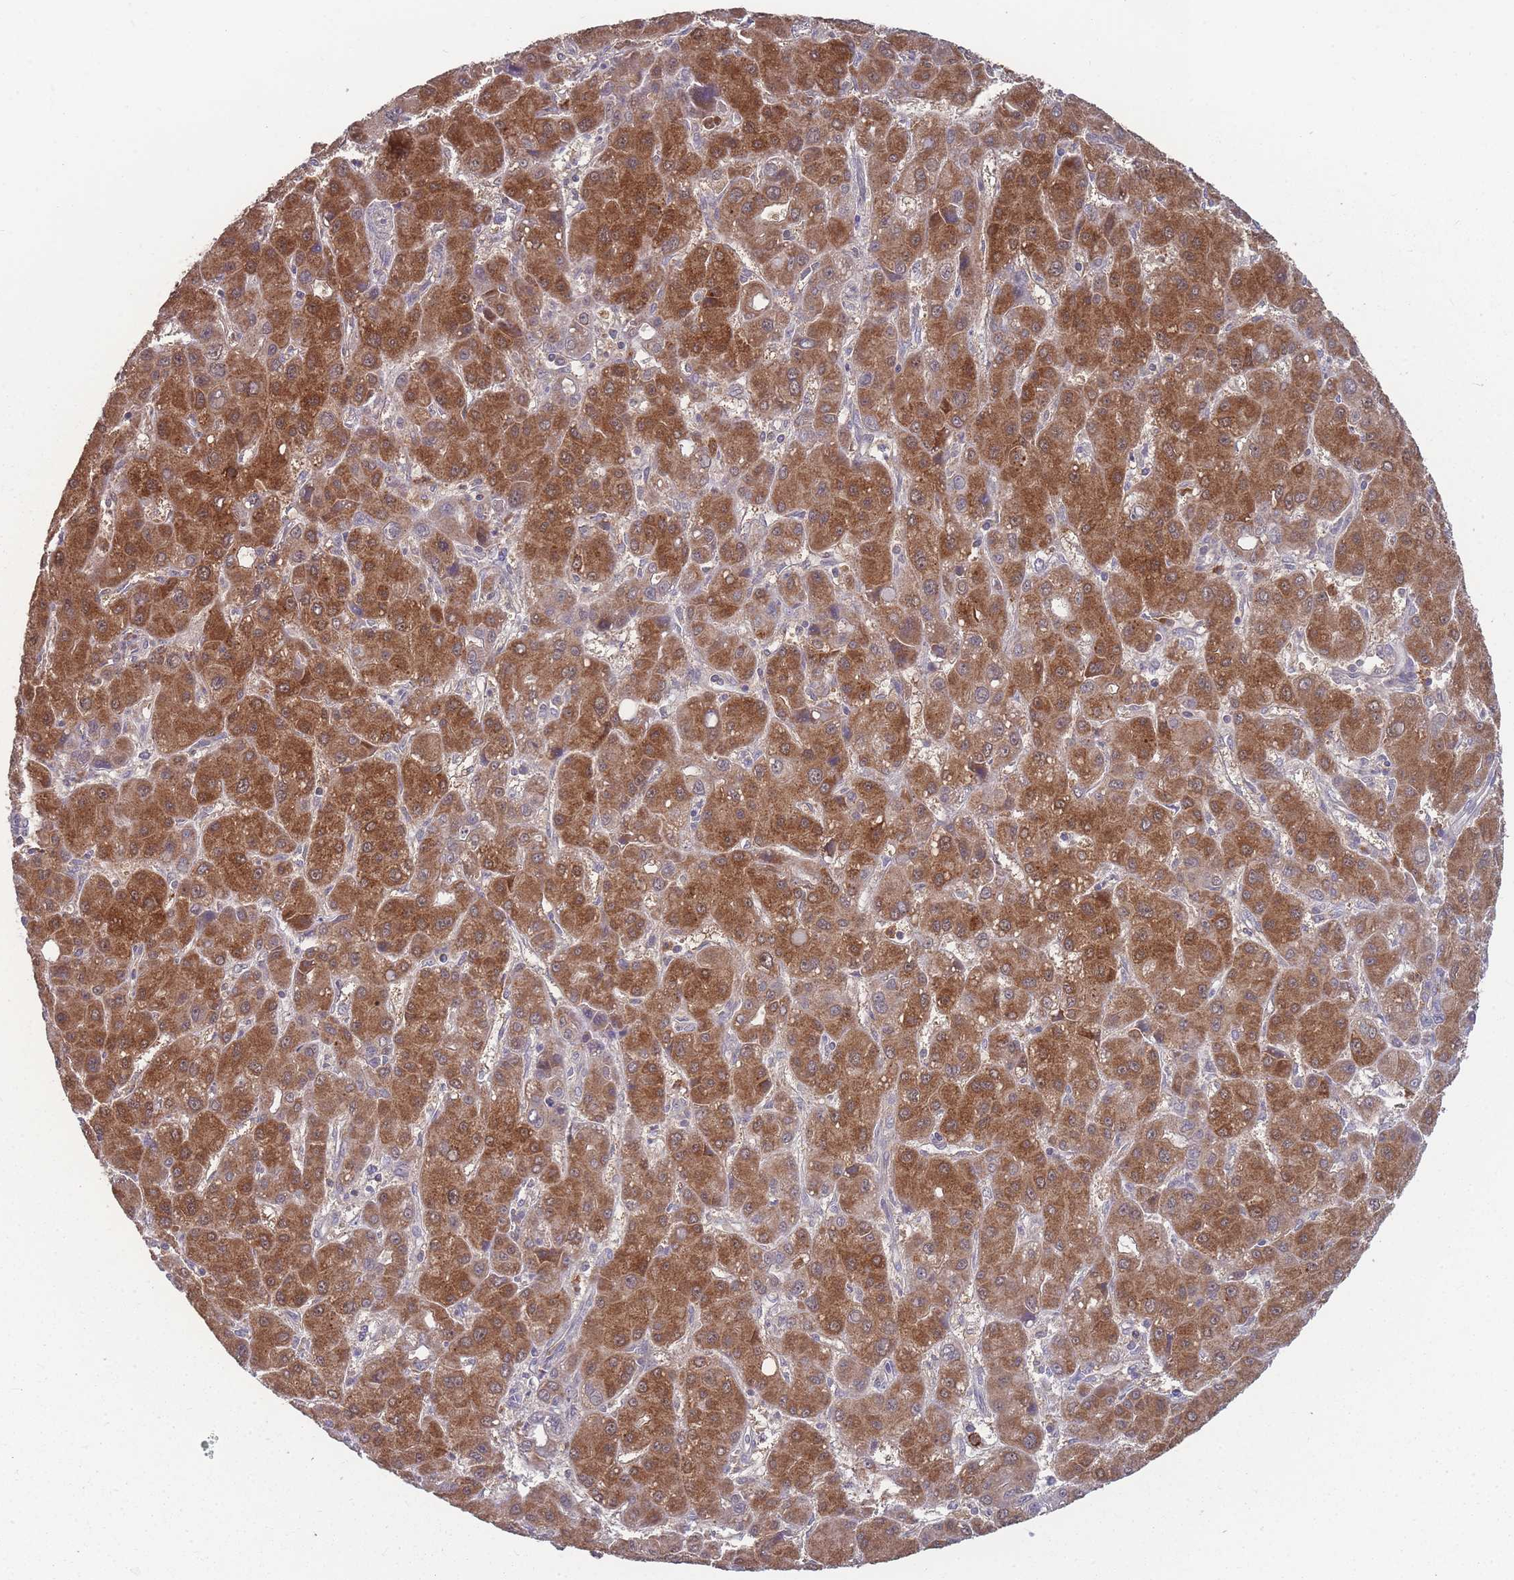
{"staining": {"intensity": "strong", "quantity": ">75%", "location": "cytoplasmic/membranous"}, "tissue": "liver cancer", "cell_type": "Tumor cells", "image_type": "cancer", "snomed": [{"axis": "morphology", "description": "Carcinoma, Hepatocellular, NOS"}, {"axis": "topography", "description": "Liver"}], "caption": "Liver cancer stained with a protein marker reveals strong staining in tumor cells.", "gene": "SLC35B4", "patient": {"sex": "male", "age": 55}}